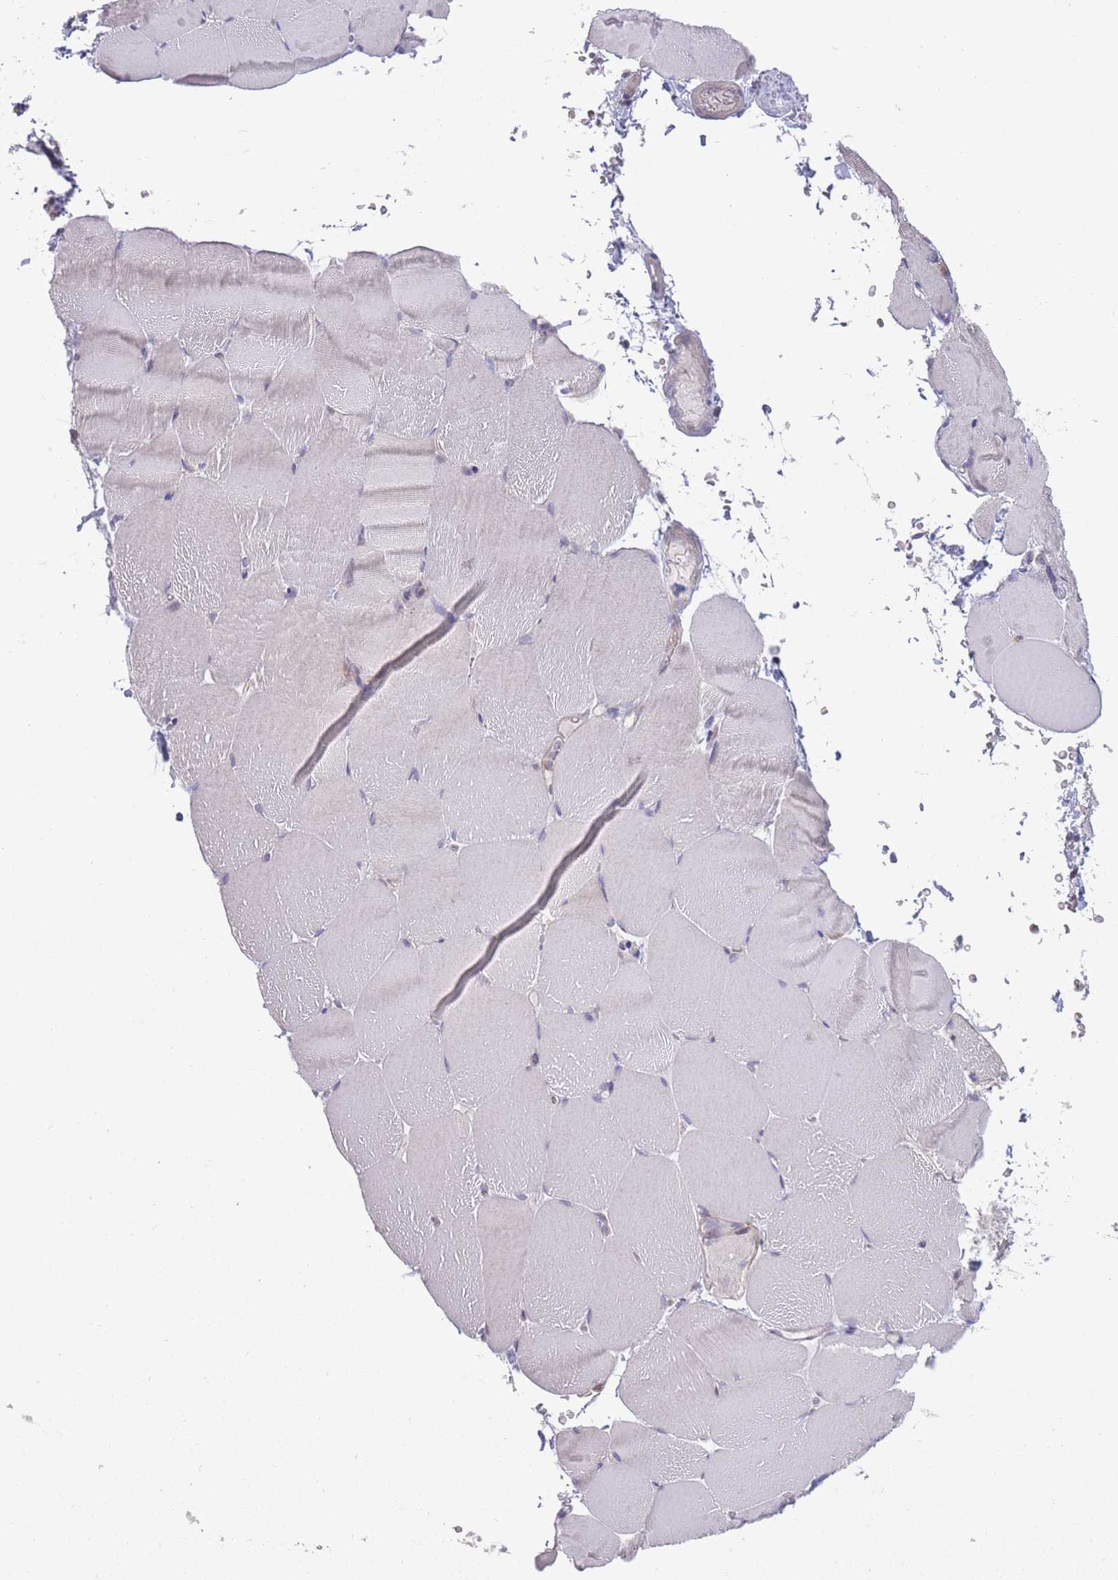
{"staining": {"intensity": "negative", "quantity": "none", "location": "none"}, "tissue": "skeletal muscle", "cell_type": "Myocytes", "image_type": "normal", "snomed": [{"axis": "morphology", "description": "Normal tissue, NOS"}, {"axis": "topography", "description": "Skeletal muscle"}, {"axis": "topography", "description": "Parathyroid gland"}], "caption": "Immunohistochemistry of benign human skeletal muscle demonstrates no positivity in myocytes. Nuclei are stained in blue.", "gene": "RIC8A", "patient": {"sex": "female", "age": 37}}